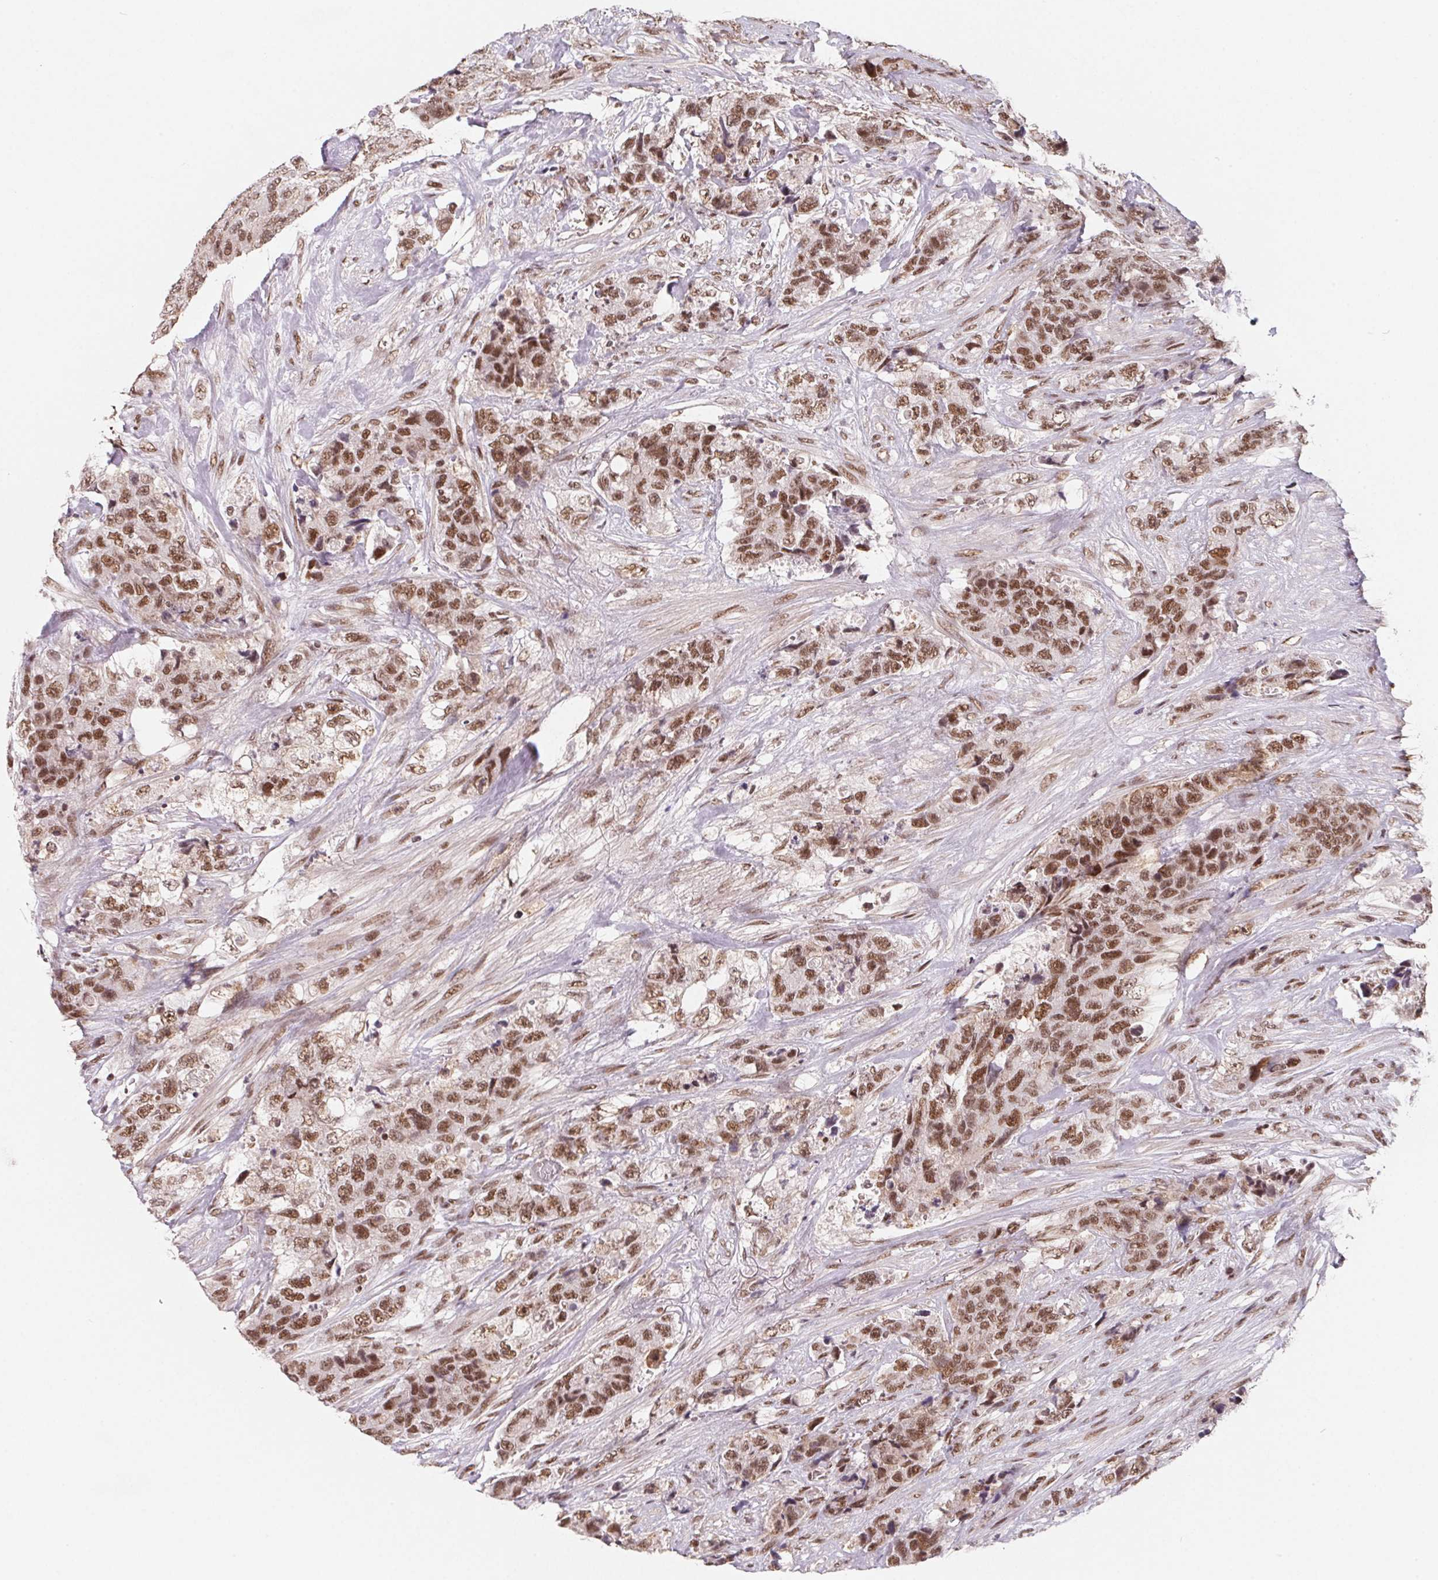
{"staining": {"intensity": "moderate", "quantity": ">75%", "location": "nuclear"}, "tissue": "urothelial cancer", "cell_type": "Tumor cells", "image_type": "cancer", "snomed": [{"axis": "morphology", "description": "Urothelial carcinoma, High grade"}, {"axis": "topography", "description": "Urinary bladder"}], "caption": "Moderate nuclear positivity for a protein is seen in approximately >75% of tumor cells of urothelial cancer using immunohistochemistry (IHC).", "gene": "TCERG1", "patient": {"sex": "female", "age": 78}}